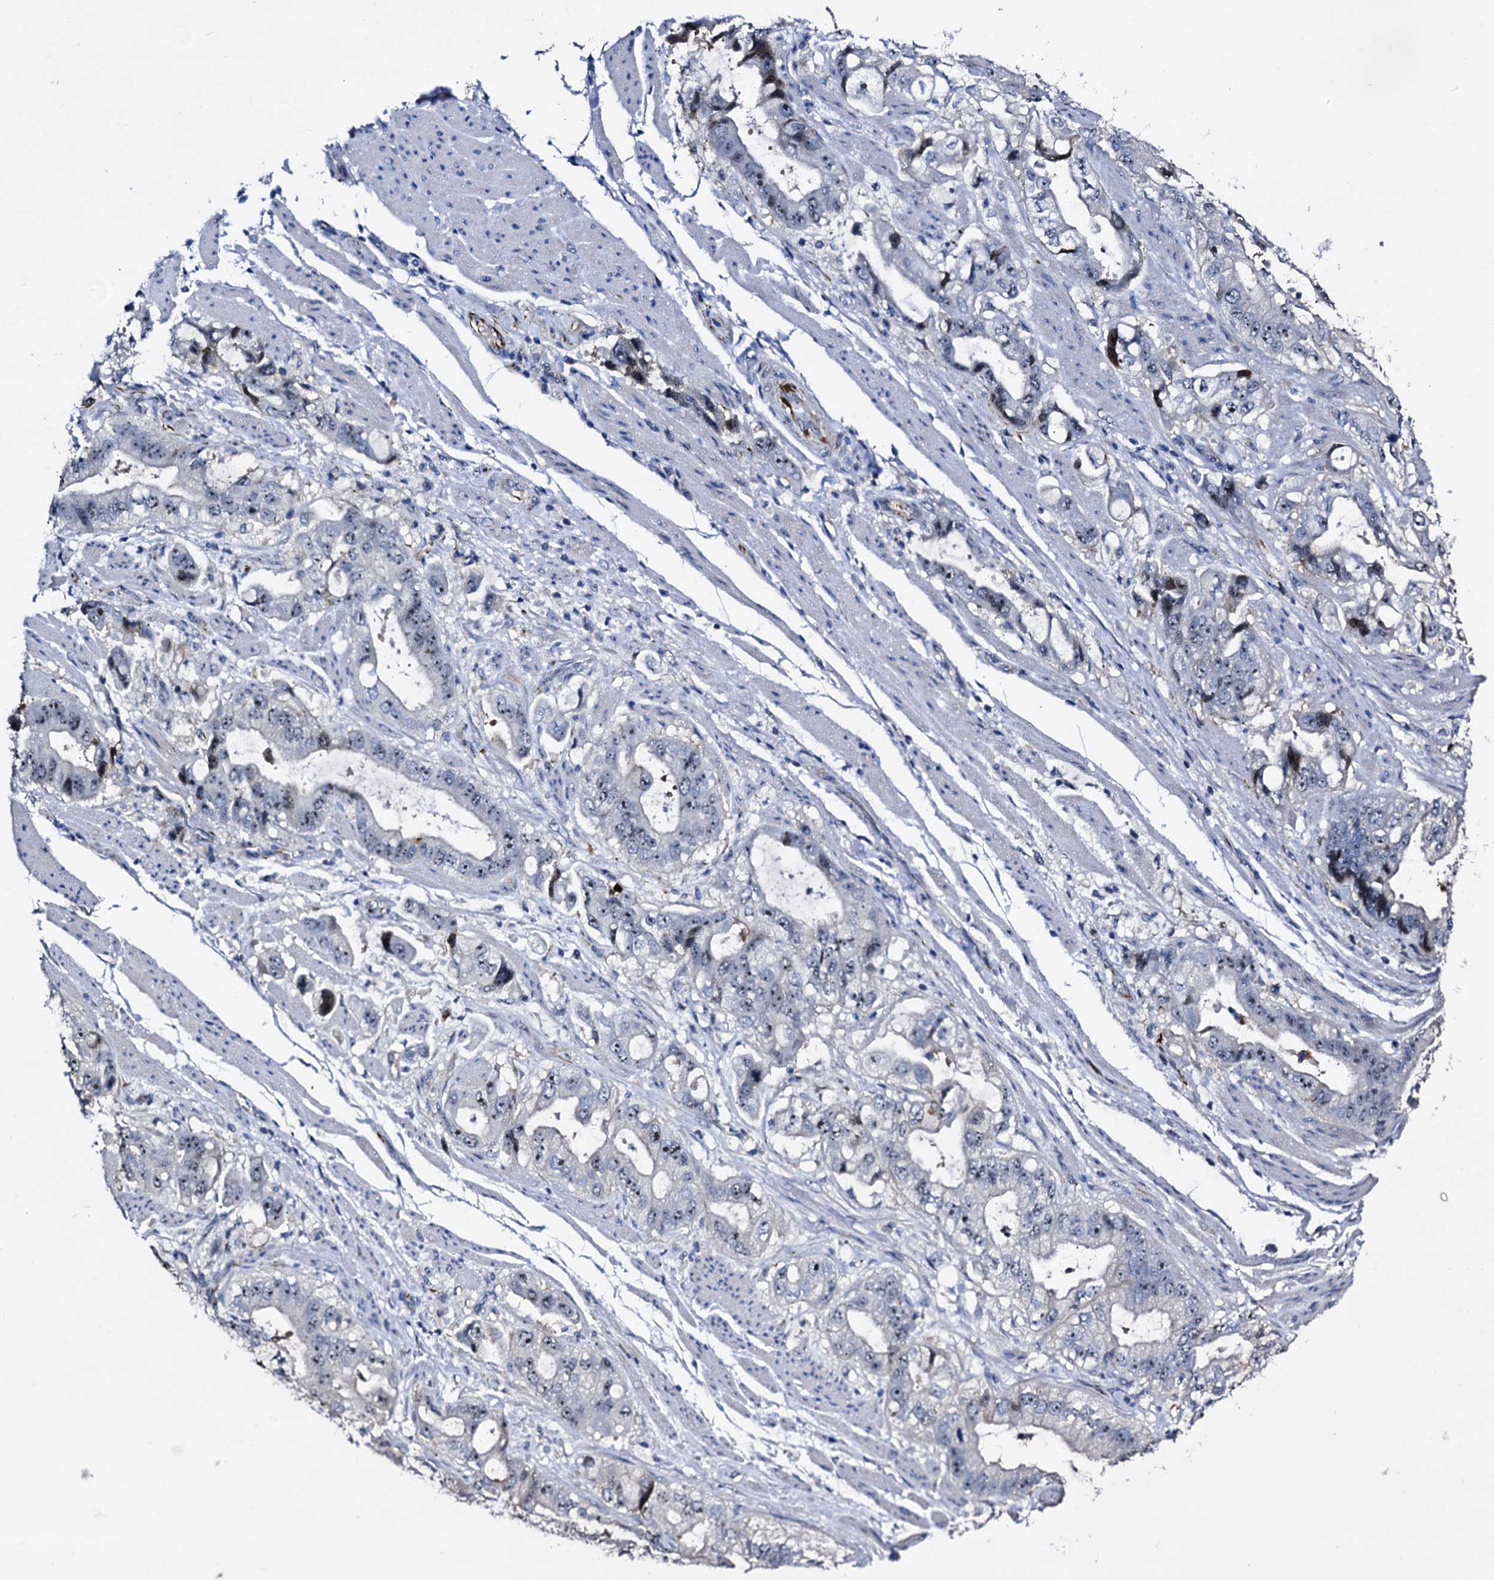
{"staining": {"intensity": "weak", "quantity": "<25%", "location": "nuclear"}, "tissue": "stomach cancer", "cell_type": "Tumor cells", "image_type": "cancer", "snomed": [{"axis": "morphology", "description": "Adenocarcinoma, NOS"}, {"axis": "topography", "description": "Stomach"}], "caption": "The micrograph demonstrates no significant positivity in tumor cells of stomach cancer (adenocarcinoma).", "gene": "EMG1", "patient": {"sex": "male", "age": 62}}